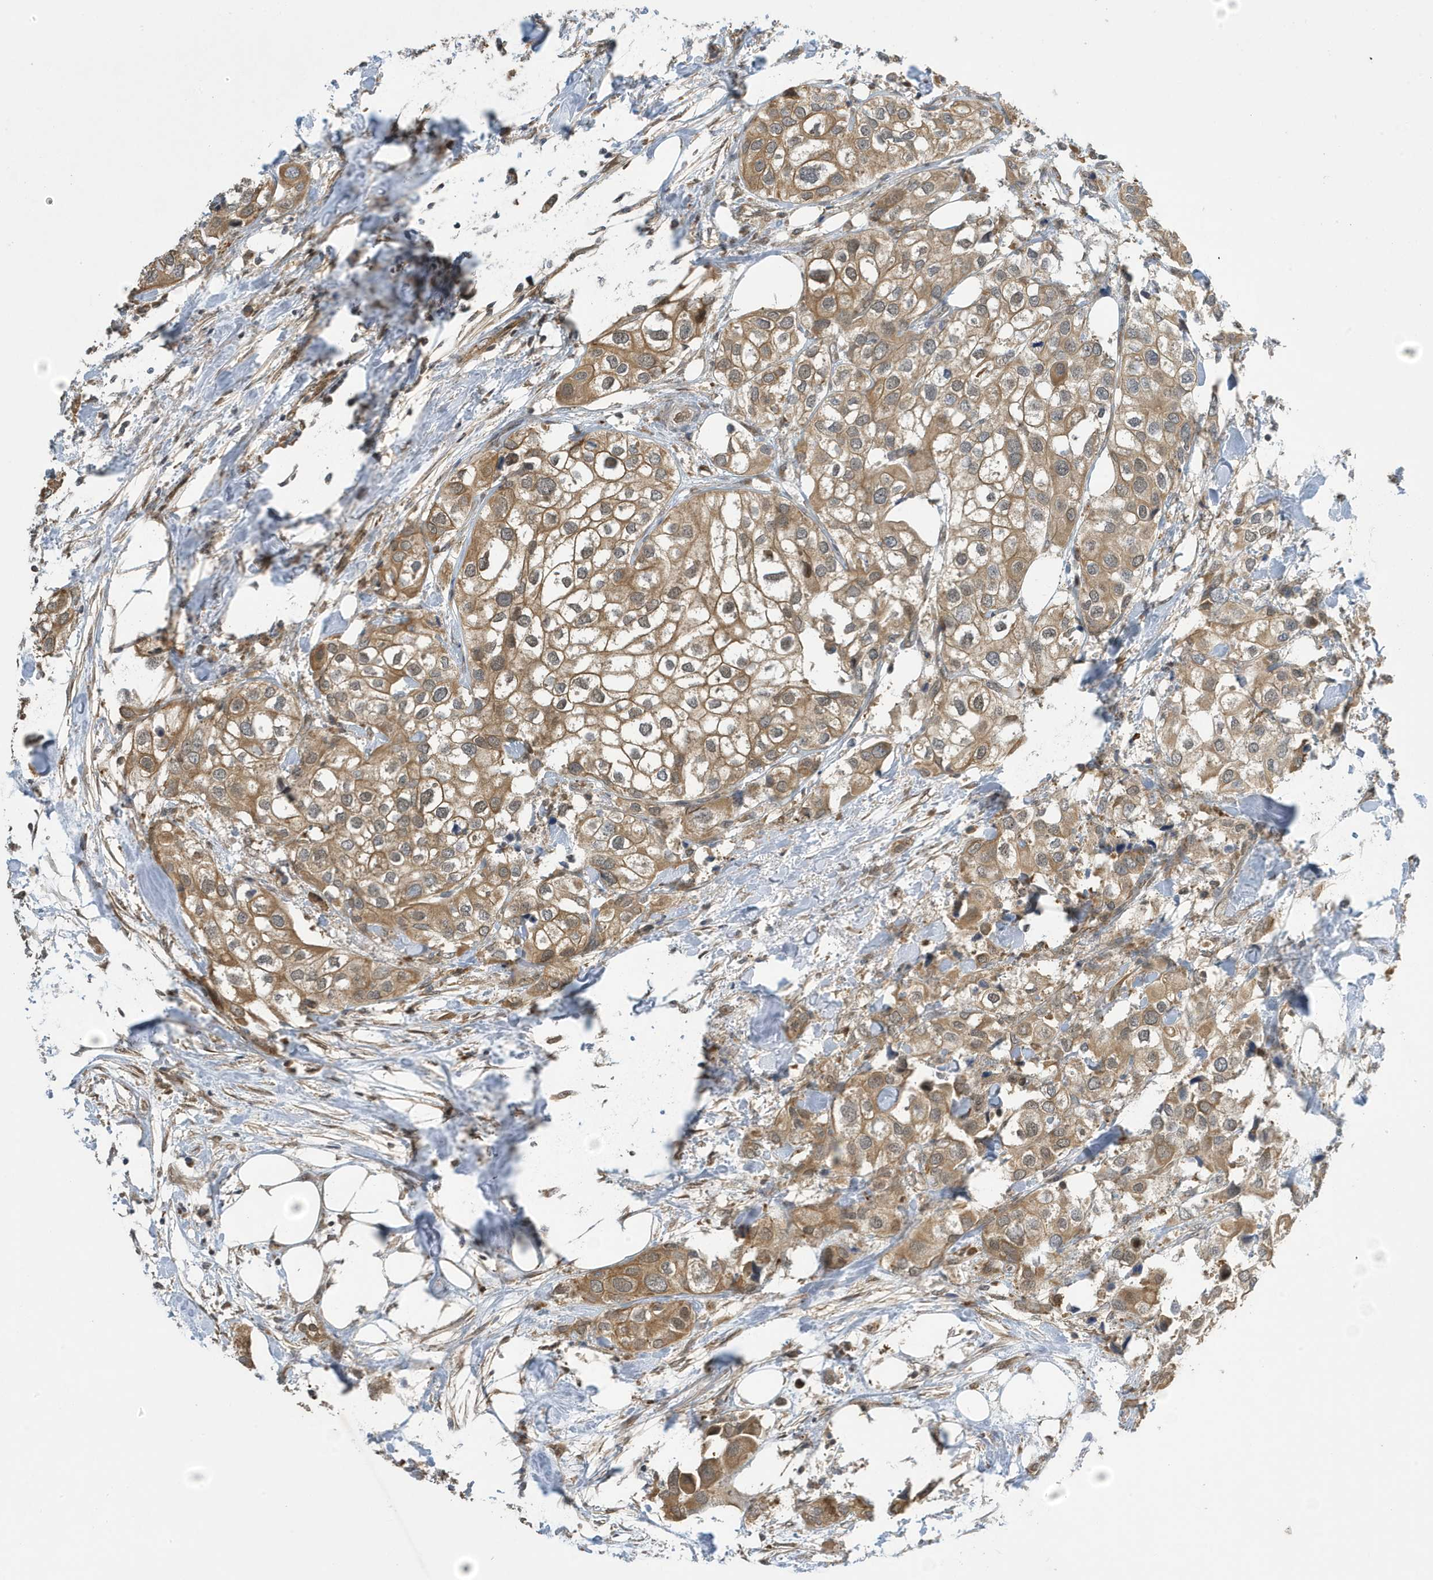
{"staining": {"intensity": "moderate", "quantity": ">75%", "location": "cytoplasmic/membranous"}, "tissue": "urothelial cancer", "cell_type": "Tumor cells", "image_type": "cancer", "snomed": [{"axis": "morphology", "description": "Urothelial carcinoma, High grade"}, {"axis": "topography", "description": "Urinary bladder"}], "caption": "Immunohistochemical staining of urothelial cancer exhibits moderate cytoplasmic/membranous protein staining in approximately >75% of tumor cells.", "gene": "NCOA7", "patient": {"sex": "male", "age": 64}}